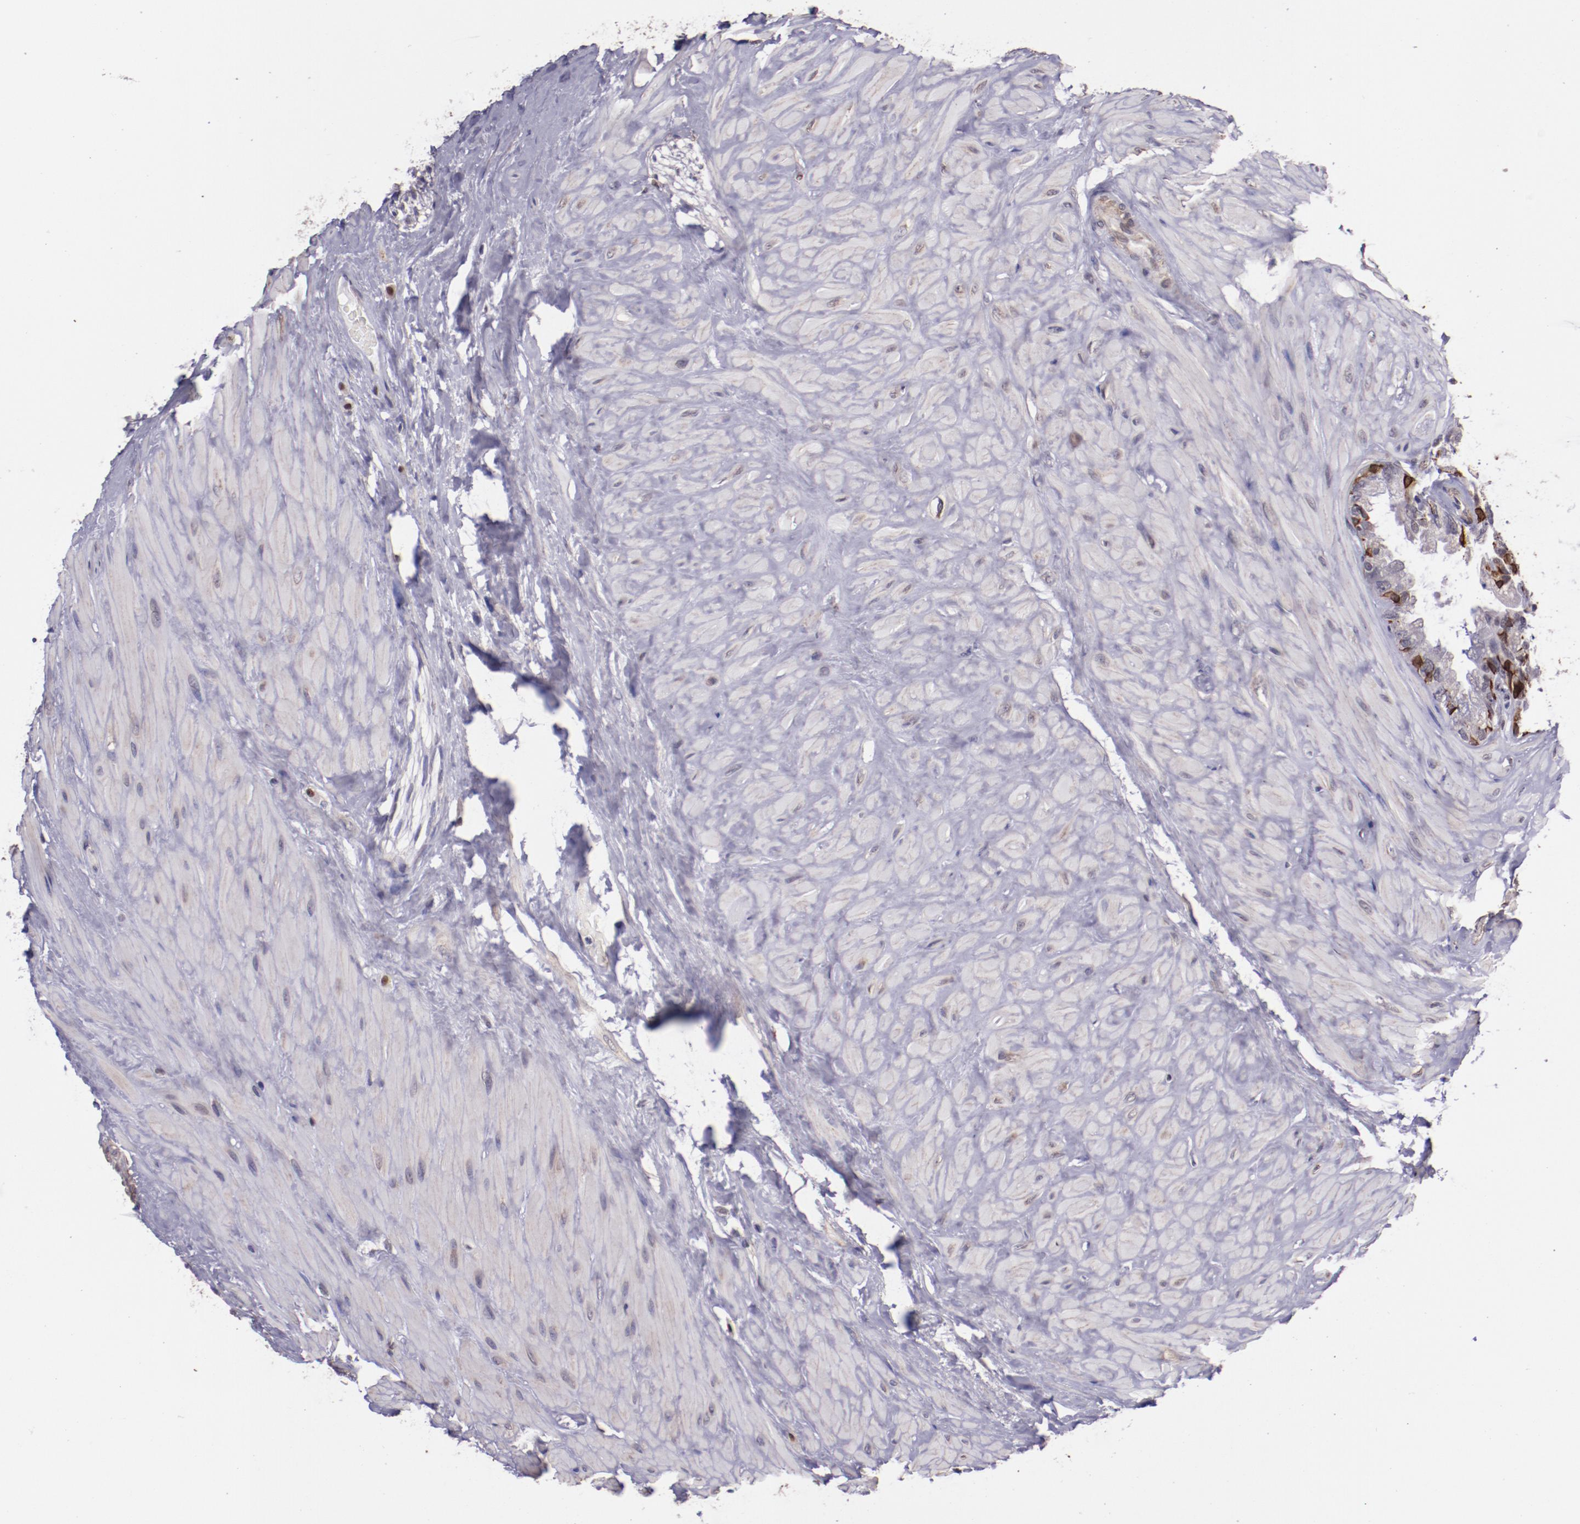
{"staining": {"intensity": "strong", "quantity": "<25%", "location": "cytoplasmic/membranous"}, "tissue": "seminal vesicle", "cell_type": "Glandular cells", "image_type": "normal", "snomed": [{"axis": "morphology", "description": "Normal tissue, NOS"}, {"axis": "morphology", "description": "Inflammation, NOS"}, {"axis": "topography", "description": "Urinary bladder"}, {"axis": "topography", "description": "Prostate"}, {"axis": "topography", "description": "Seminal veicle"}], "caption": "Immunohistochemical staining of benign seminal vesicle reveals <25% levels of strong cytoplasmic/membranous protein expression in about <25% of glandular cells. (DAB (3,3'-diaminobenzidine) = brown stain, brightfield microscopy at high magnification).", "gene": "ELF1", "patient": {"sex": "male", "age": 82}}